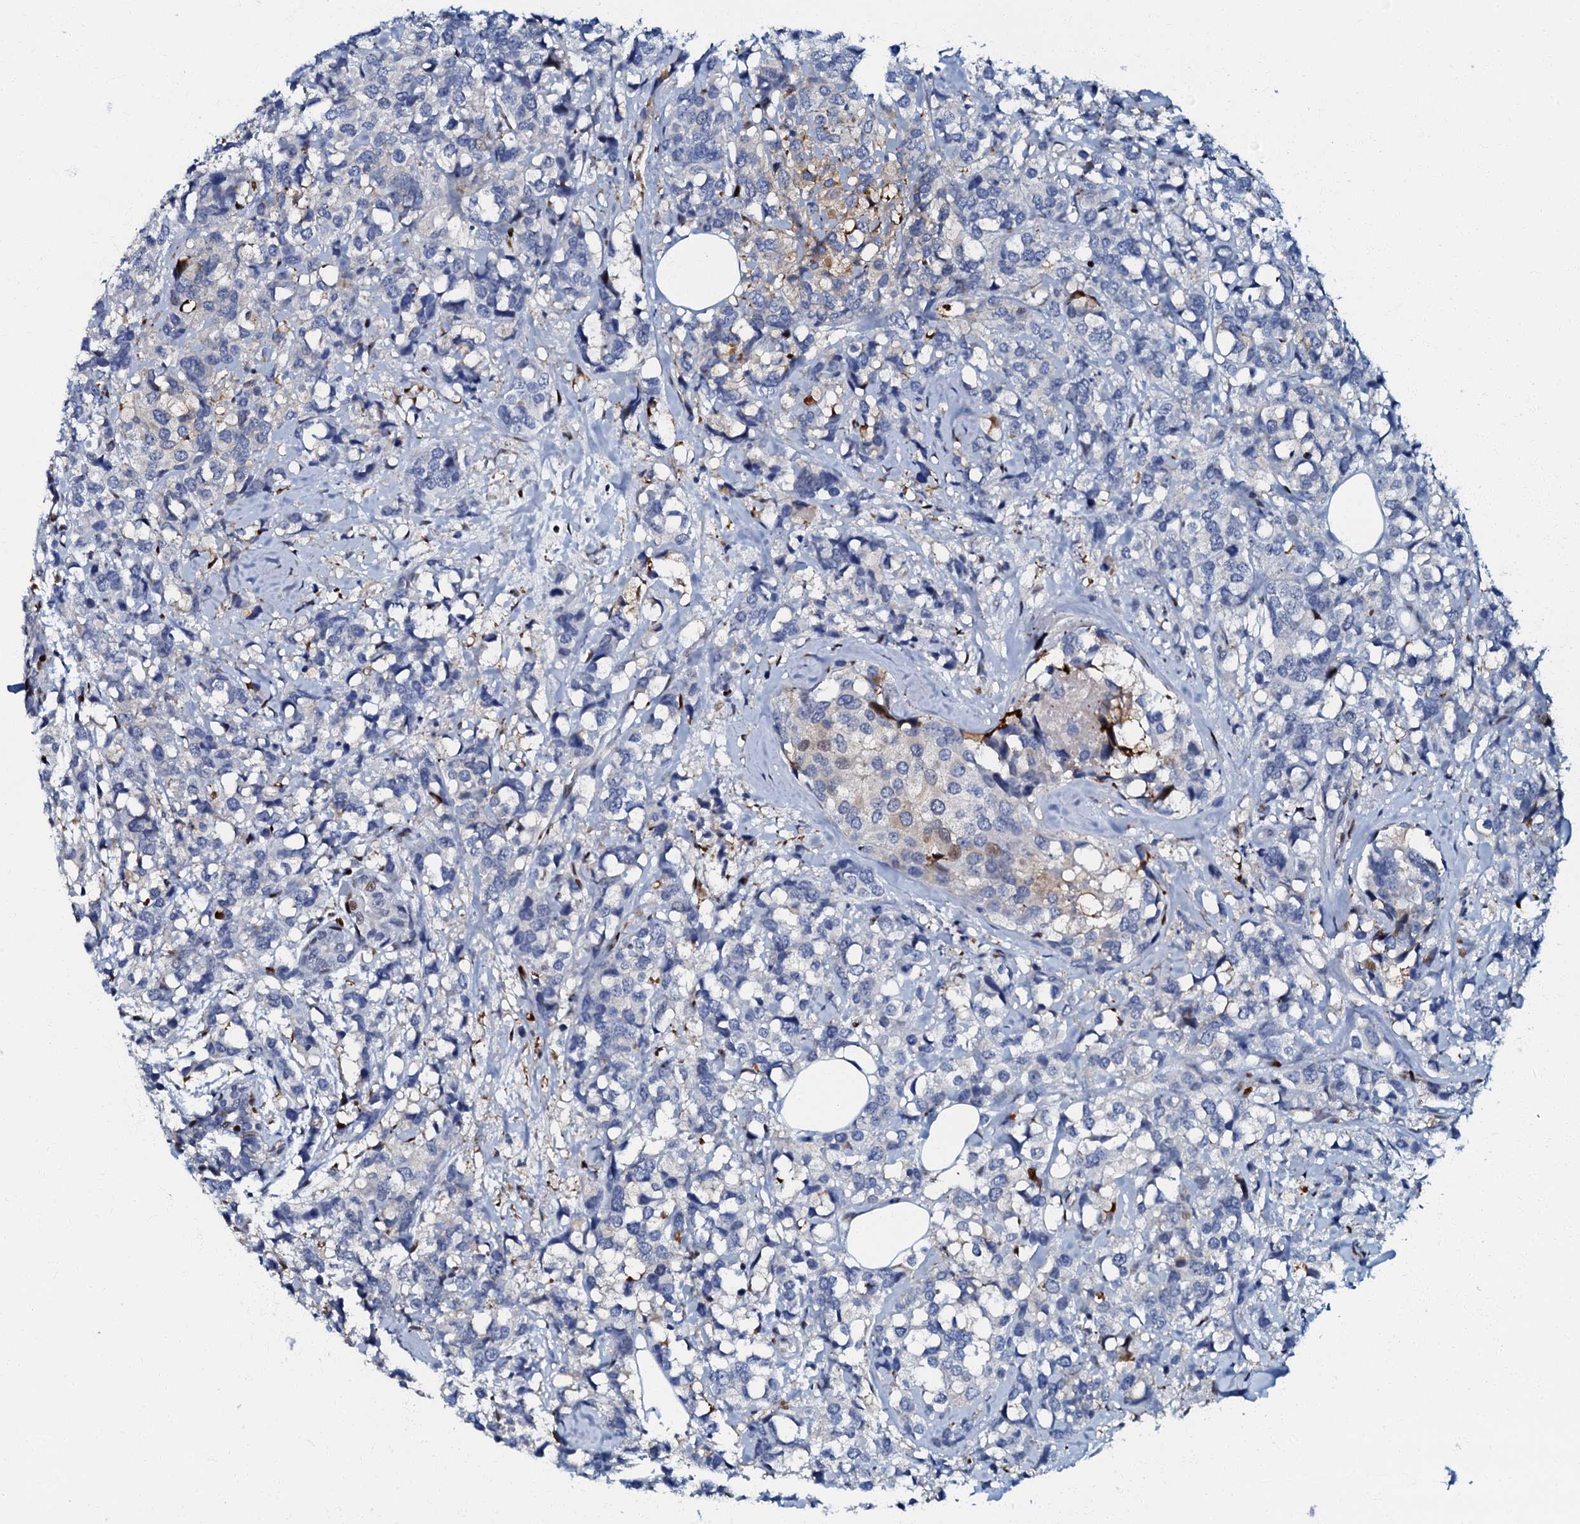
{"staining": {"intensity": "negative", "quantity": "none", "location": "none"}, "tissue": "breast cancer", "cell_type": "Tumor cells", "image_type": "cancer", "snomed": [{"axis": "morphology", "description": "Lobular carcinoma"}, {"axis": "topography", "description": "Breast"}], "caption": "A micrograph of human breast lobular carcinoma is negative for staining in tumor cells.", "gene": "MFSD5", "patient": {"sex": "female", "age": 59}}